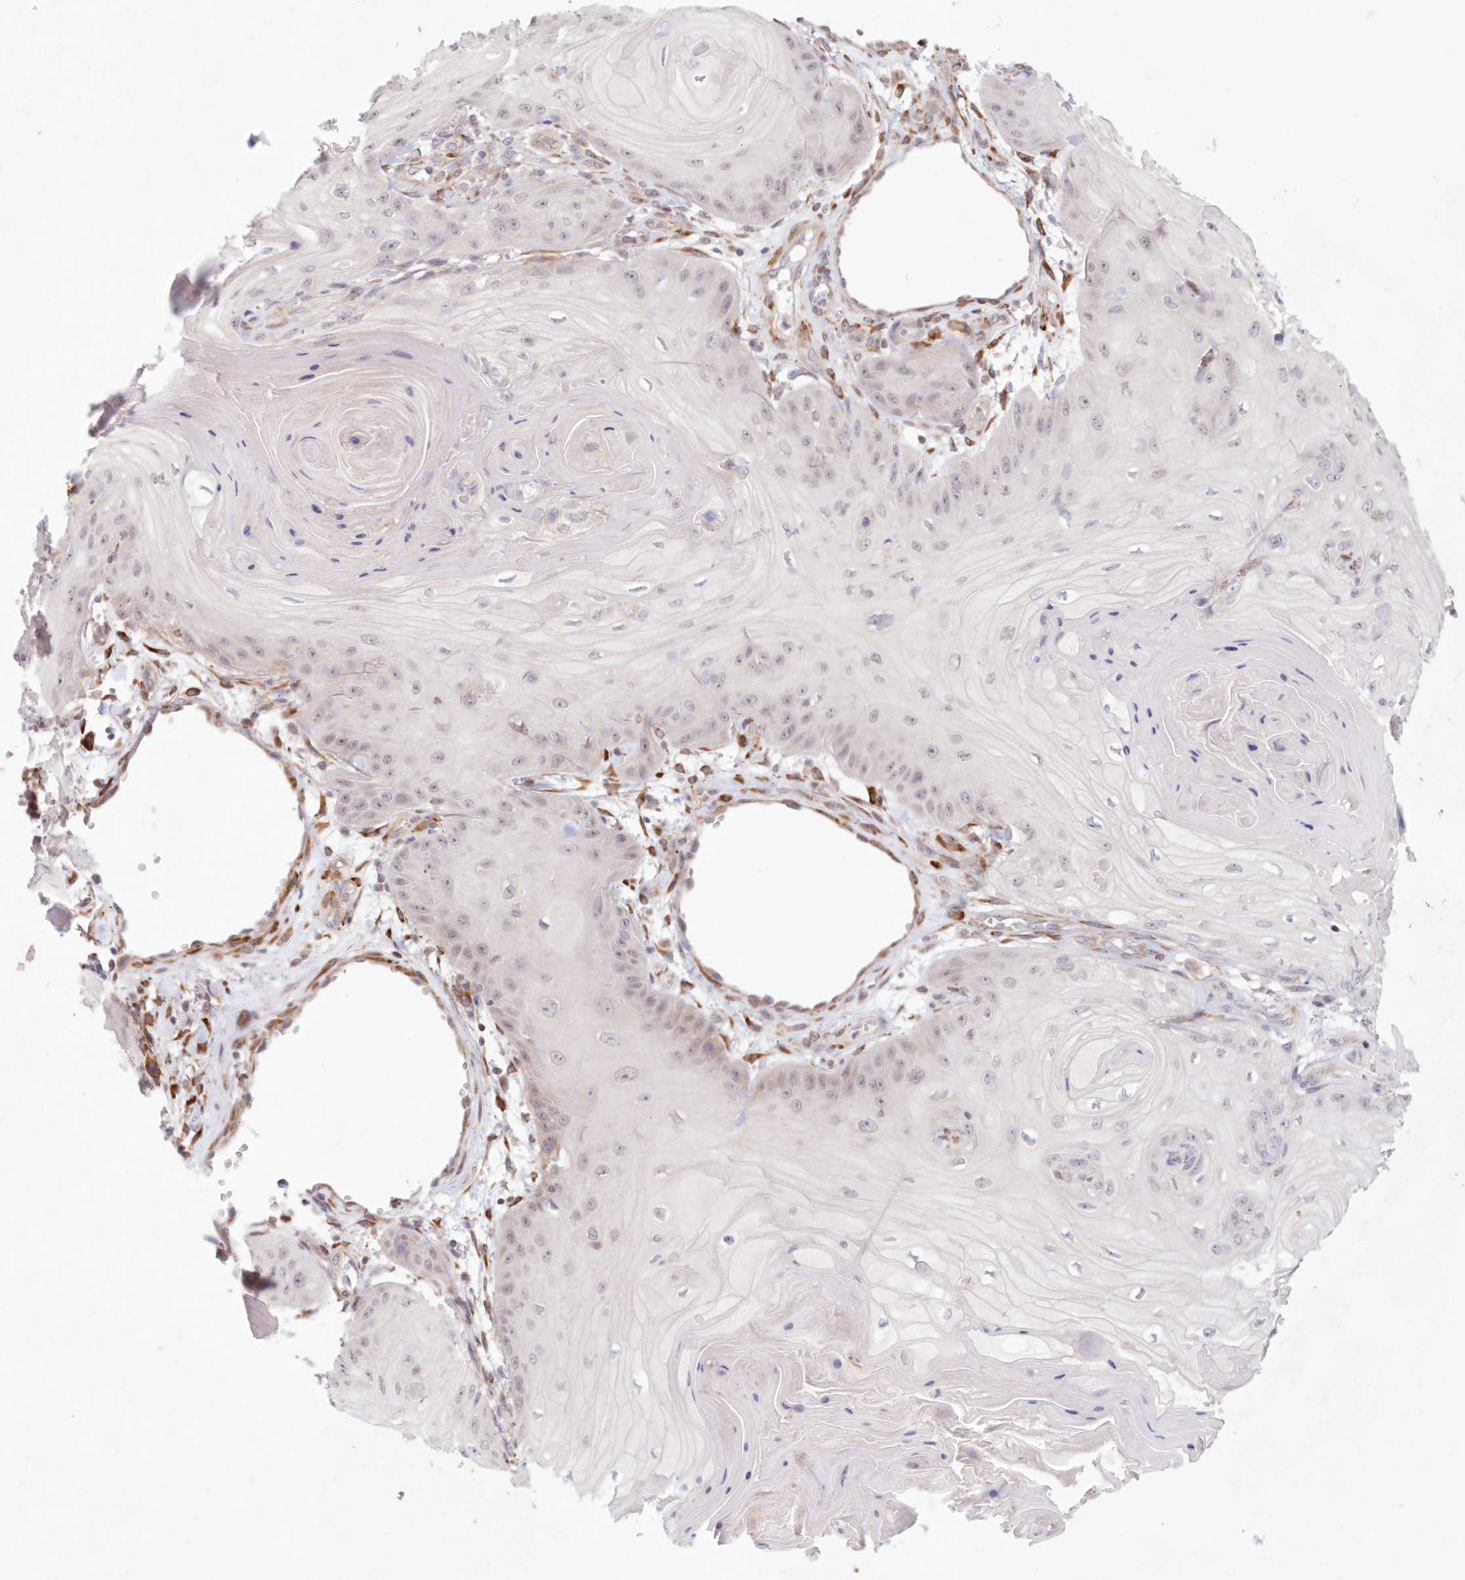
{"staining": {"intensity": "negative", "quantity": "none", "location": "none"}, "tissue": "skin cancer", "cell_type": "Tumor cells", "image_type": "cancer", "snomed": [{"axis": "morphology", "description": "Squamous cell carcinoma, NOS"}, {"axis": "topography", "description": "Skin"}], "caption": "Skin cancer was stained to show a protein in brown. There is no significant staining in tumor cells.", "gene": "PCYOX1L", "patient": {"sex": "male", "age": 74}}